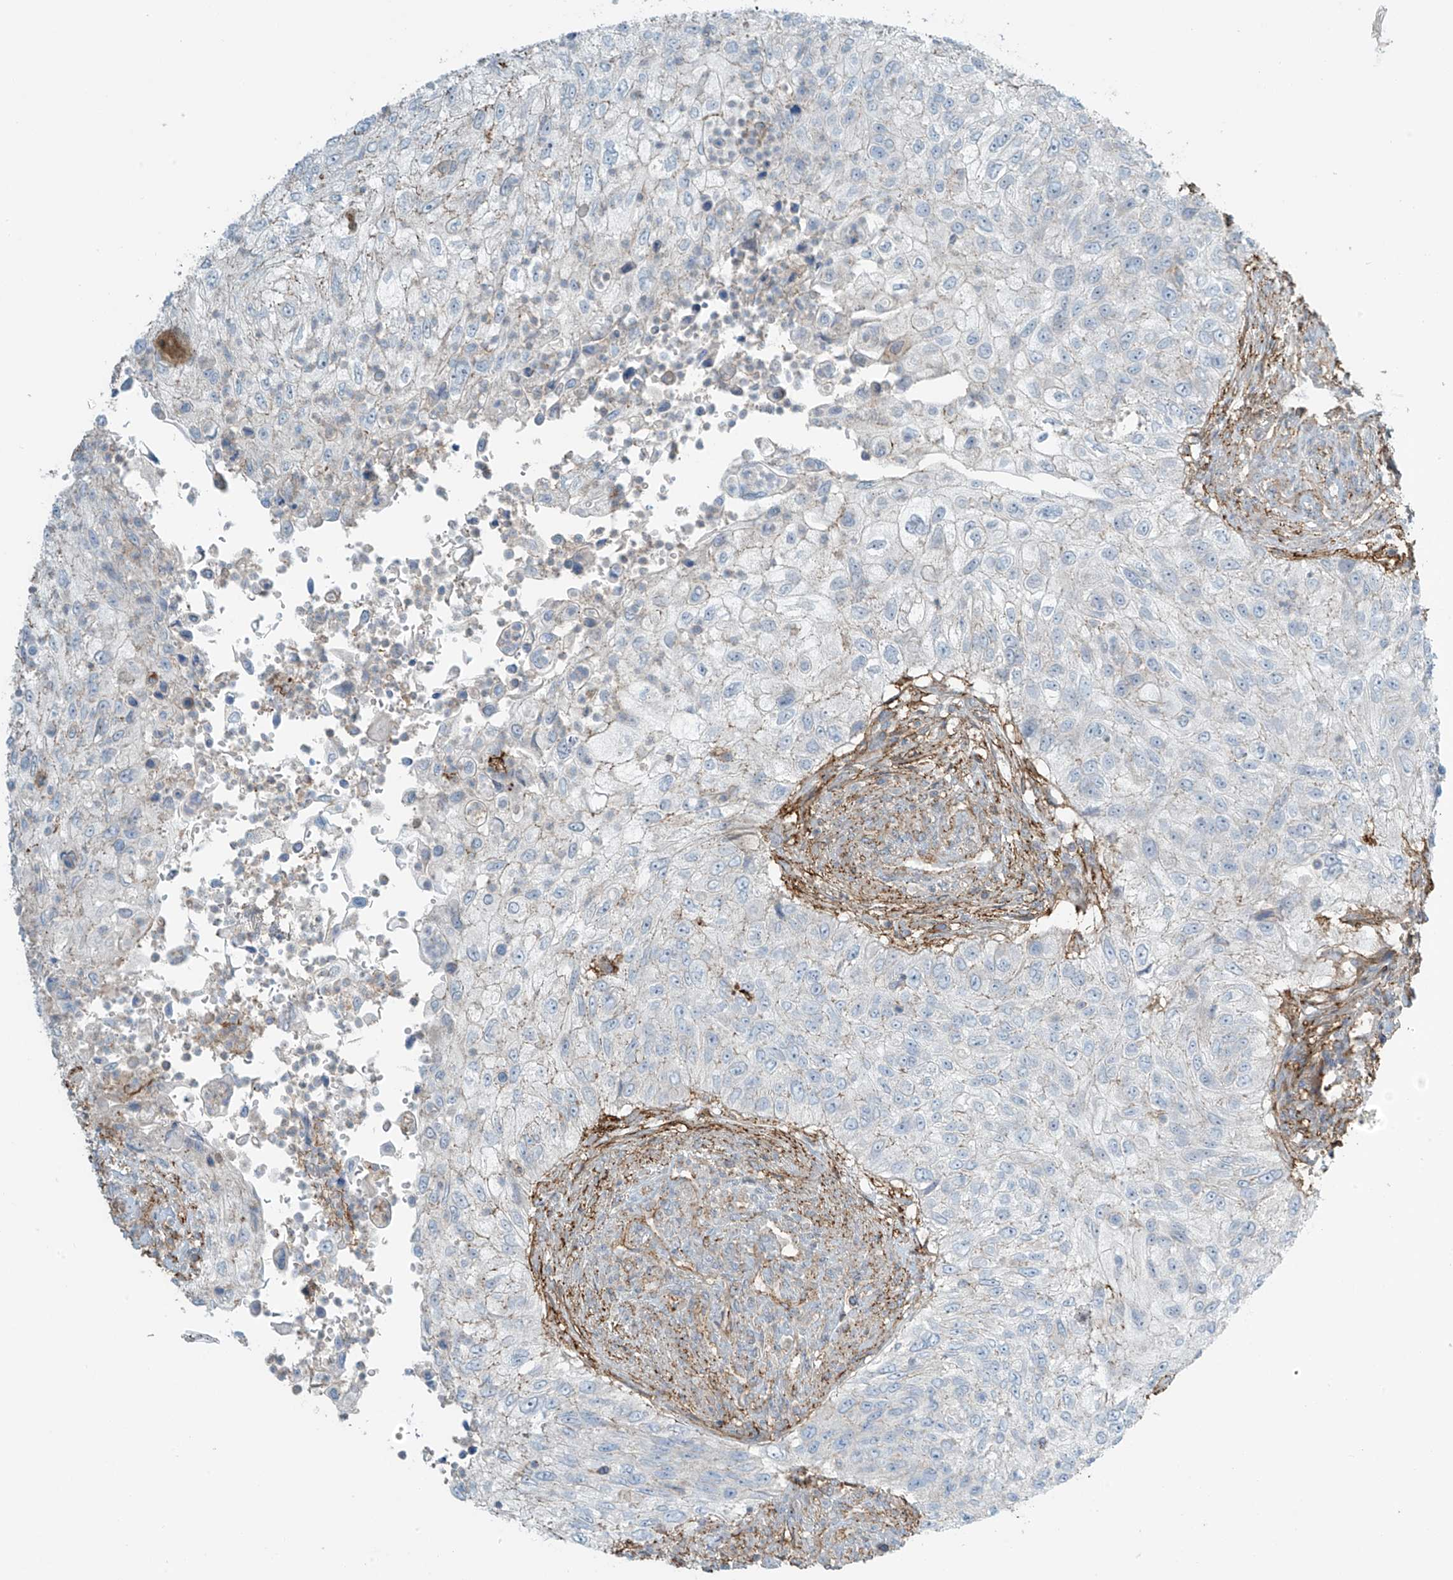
{"staining": {"intensity": "negative", "quantity": "none", "location": "none"}, "tissue": "urothelial cancer", "cell_type": "Tumor cells", "image_type": "cancer", "snomed": [{"axis": "morphology", "description": "Urothelial carcinoma, High grade"}, {"axis": "topography", "description": "Urinary bladder"}], "caption": "This is an IHC histopathology image of human urothelial cancer. There is no positivity in tumor cells.", "gene": "SLC9A2", "patient": {"sex": "female", "age": 60}}